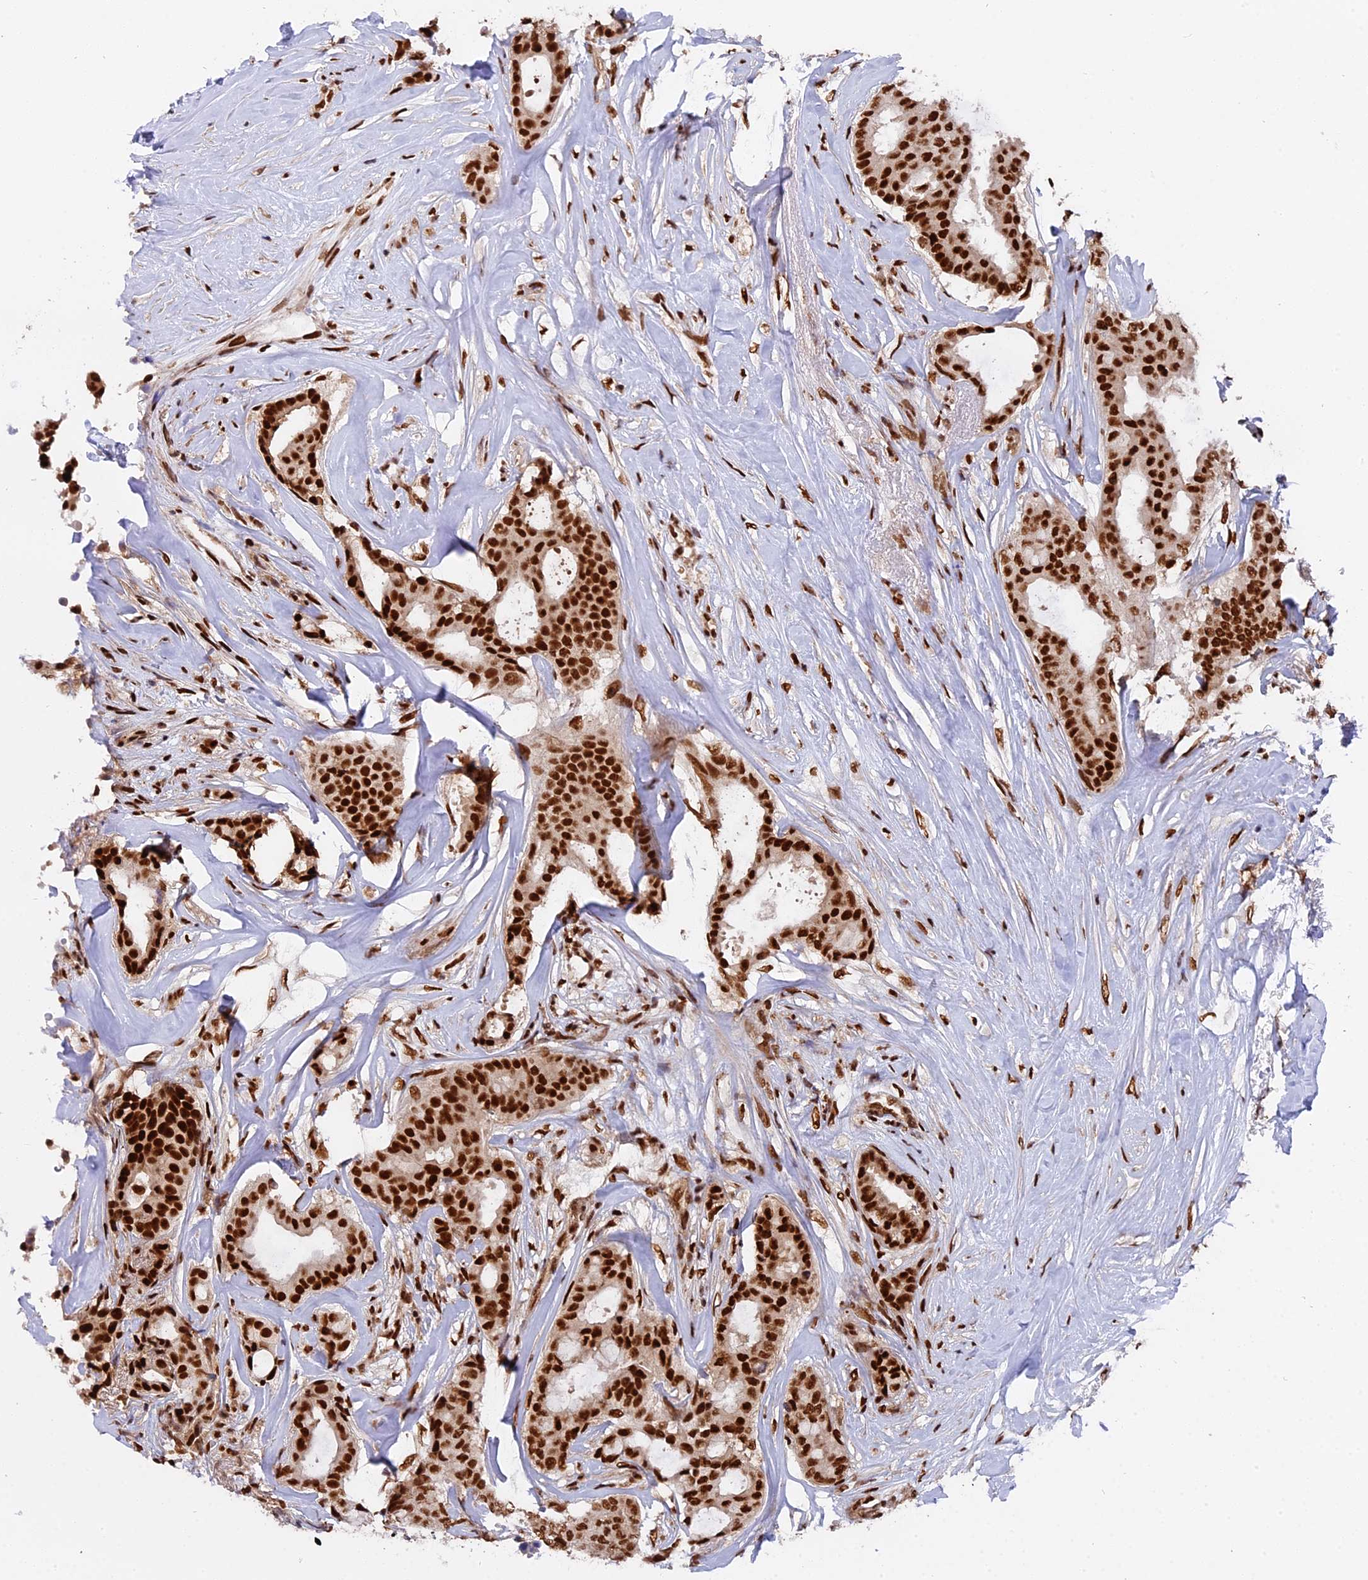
{"staining": {"intensity": "strong", "quantity": ">75%", "location": "nuclear"}, "tissue": "breast cancer", "cell_type": "Tumor cells", "image_type": "cancer", "snomed": [{"axis": "morphology", "description": "Duct carcinoma"}, {"axis": "topography", "description": "Breast"}], "caption": "DAB (3,3'-diaminobenzidine) immunohistochemical staining of human breast invasive ductal carcinoma reveals strong nuclear protein positivity in about >75% of tumor cells.", "gene": "RAMAC", "patient": {"sex": "female", "age": 75}}